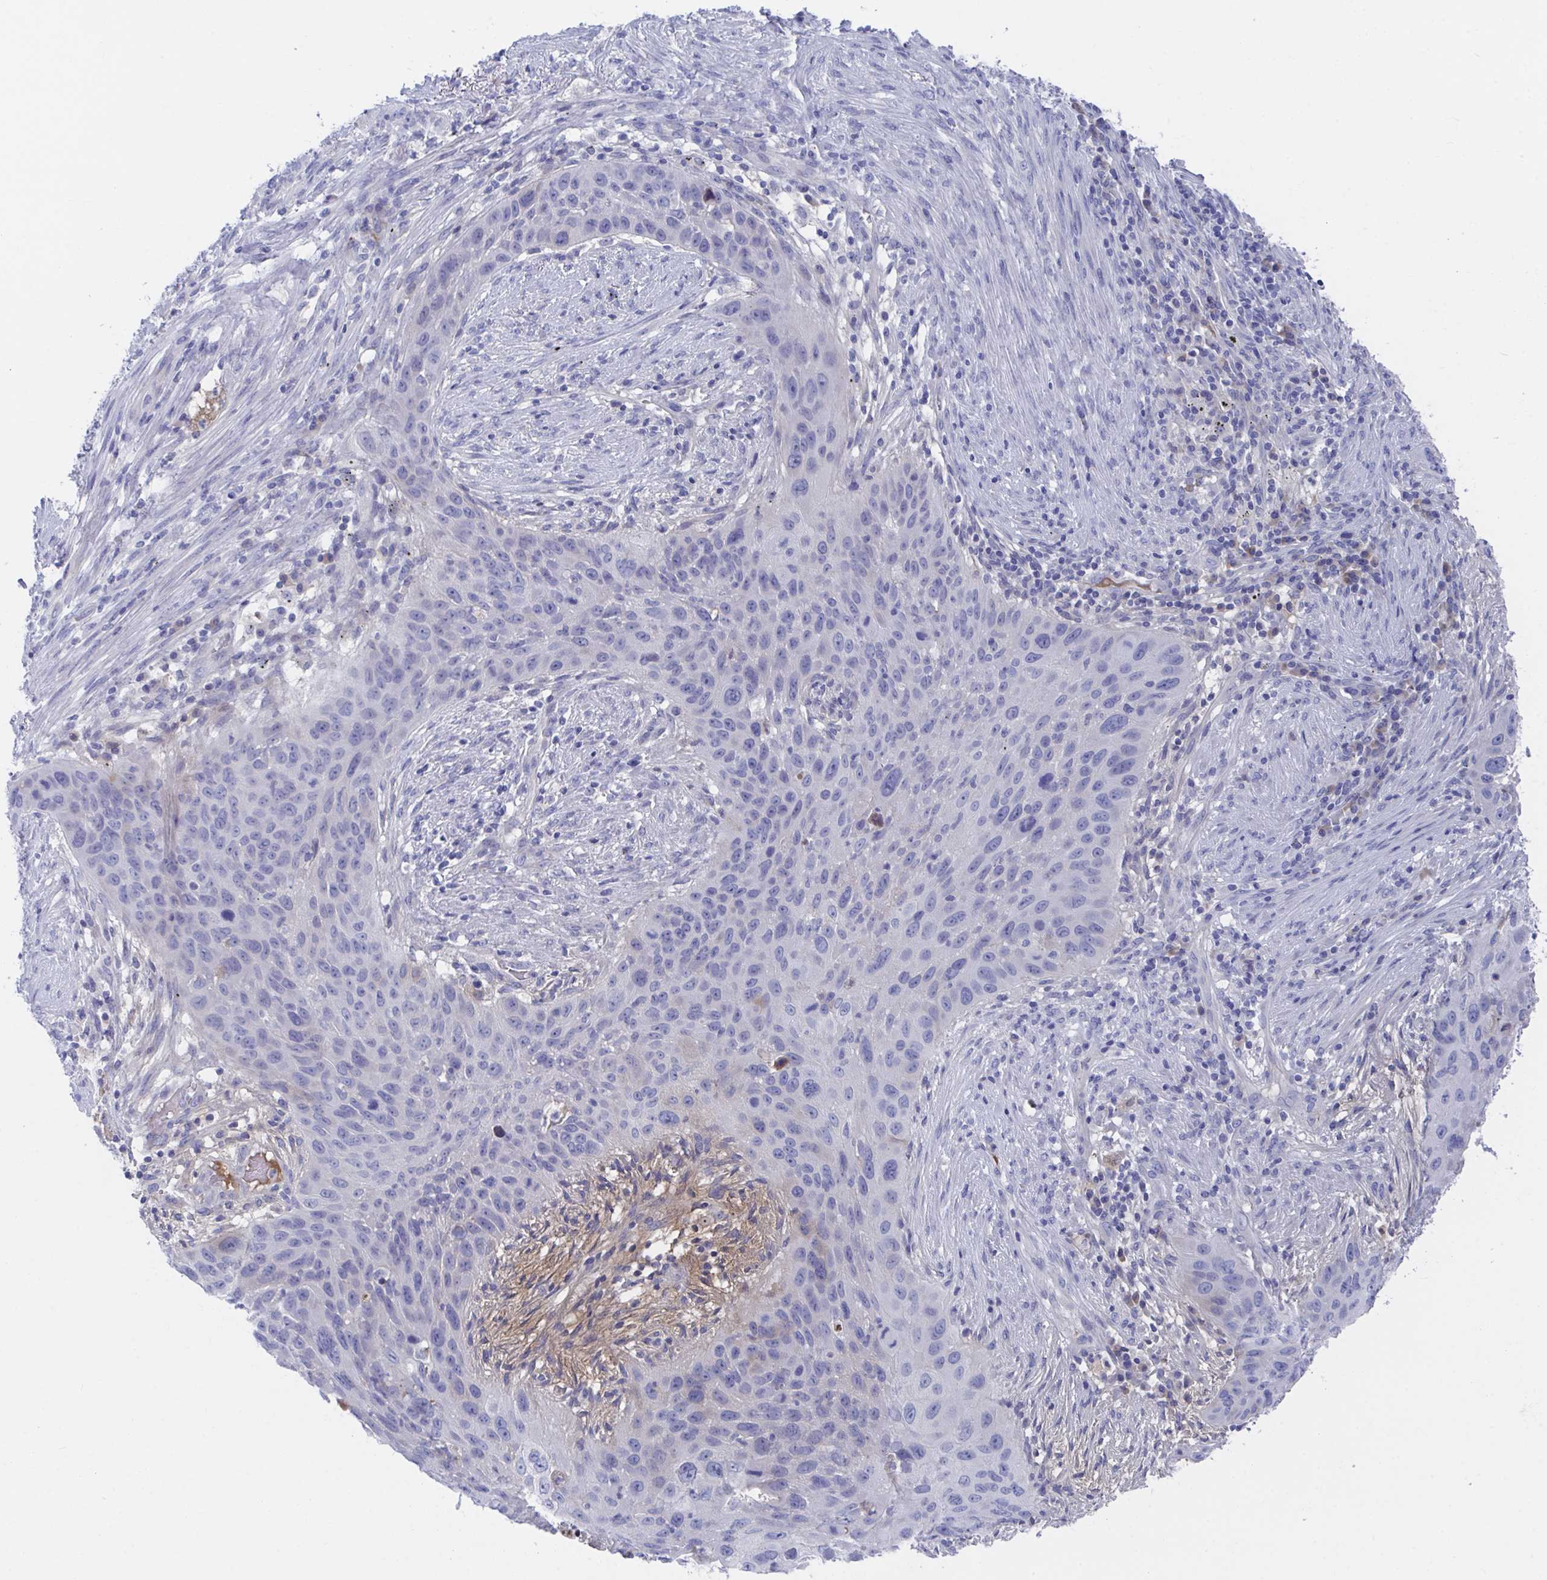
{"staining": {"intensity": "negative", "quantity": "none", "location": "none"}, "tissue": "lung cancer", "cell_type": "Tumor cells", "image_type": "cancer", "snomed": [{"axis": "morphology", "description": "Squamous cell carcinoma, NOS"}, {"axis": "topography", "description": "Lung"}], "caption": "Lung squamous cell carcinoma was stained to show a protein in brown. There is no significant positivity in tumor cells.", "gene": "TNFAIP6", "patient": {"sex": "male", "age": 63}}